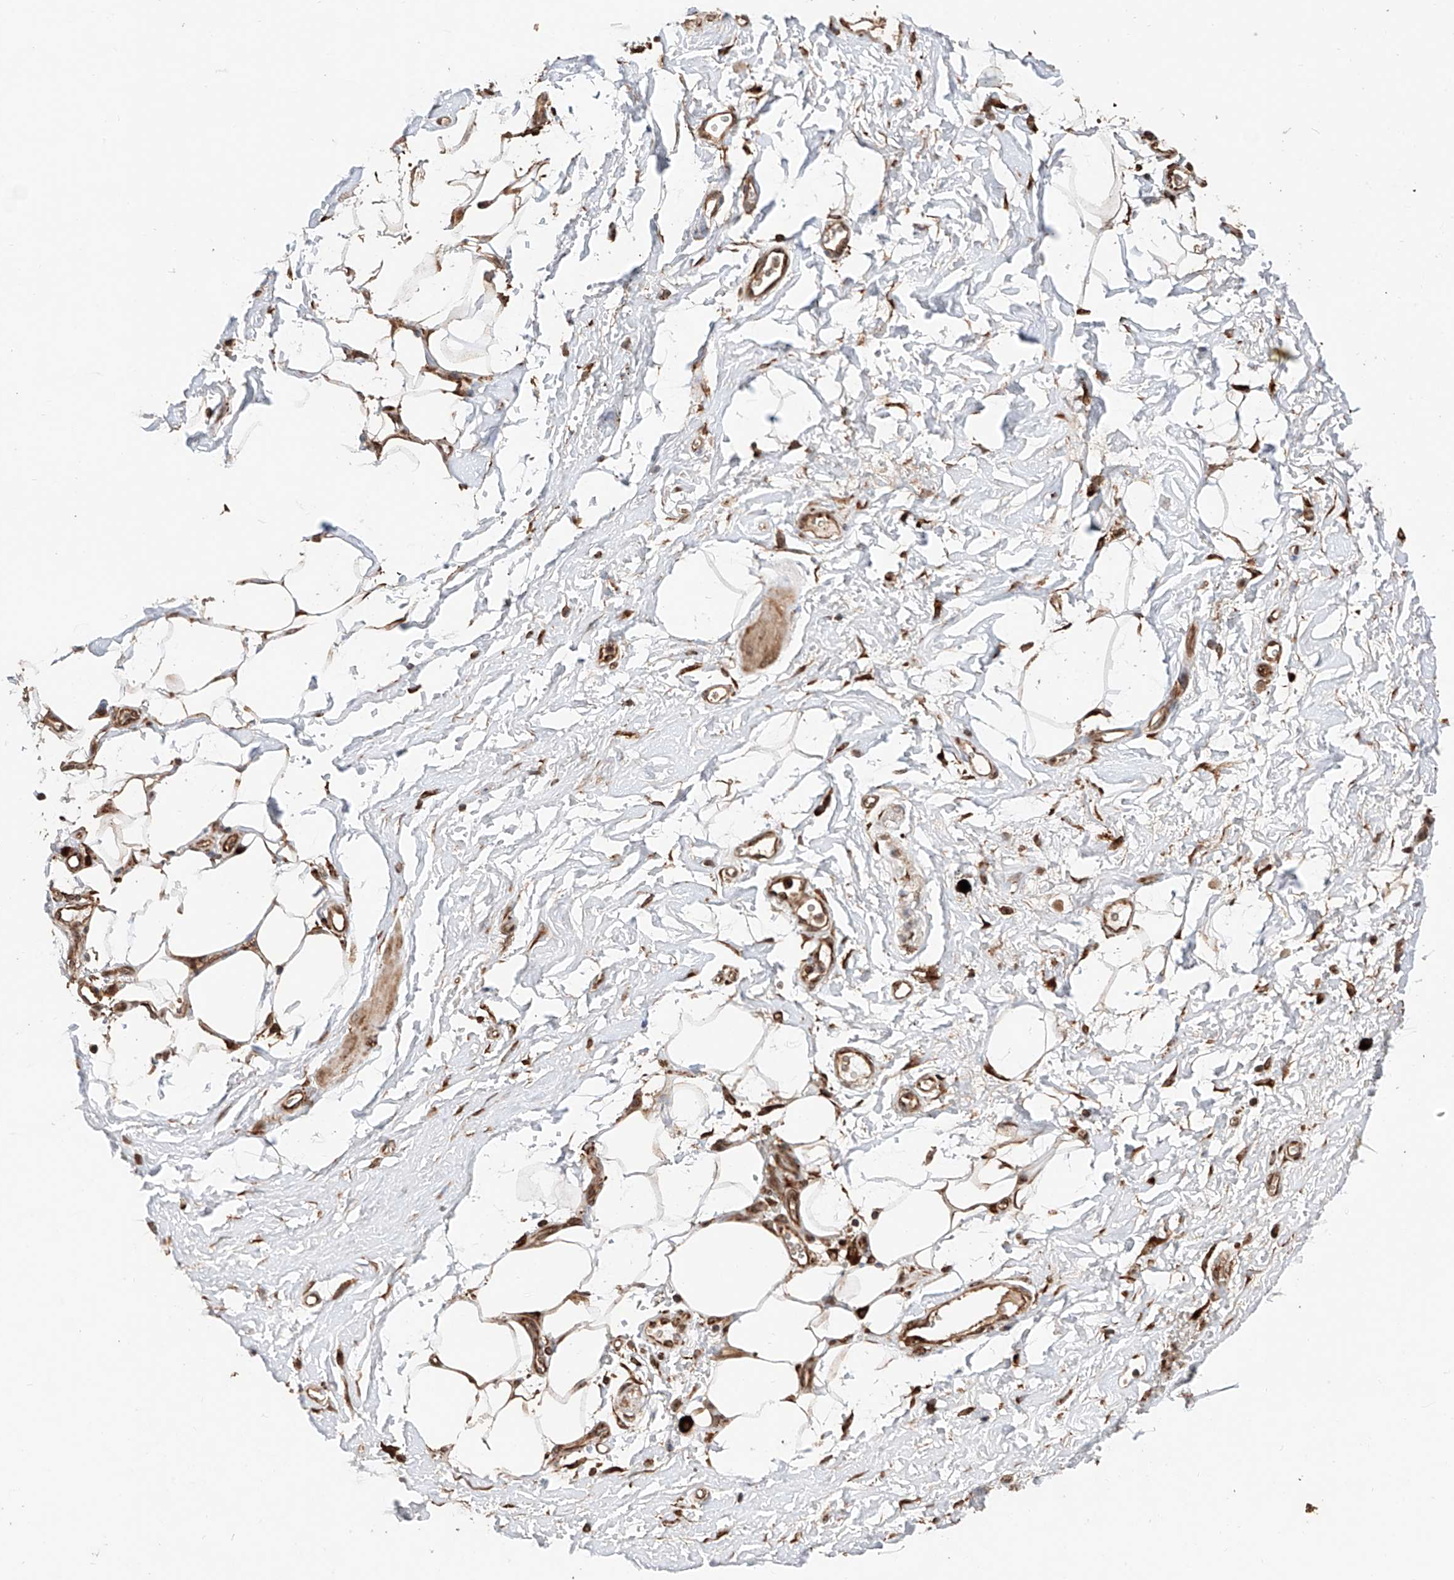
{"staining": {"intensity": "strong", "quantity": ">75%", "location": "cytoplasmic/membranous,nuclear"}, "tissue": "adipose tissue", "cell_type": "Adipocytes", "image_type": "normal", "snomed": [{"axis": "morphology", "description": "Normal tissue, NOS"}, {"axis": "morphology", "description": "Adenocarcinoma, NOS"}, {"axis": "topography", "description": "Pancreas"}, {"axis": "topography", "description": "Peripheral nerve tissue"}], "caption": "This photomicrograph demonstrates benign adipose tissue stained with immunohistochemistry (IHC) to label a protein in brown. The cytoplasmic/membranous,nuclear of adipocytes show strong positivity for the protein. Nuclei are counter-stained blue.", "gene": "DNAH8", "patient": {"sex": "male", "age": 59}}